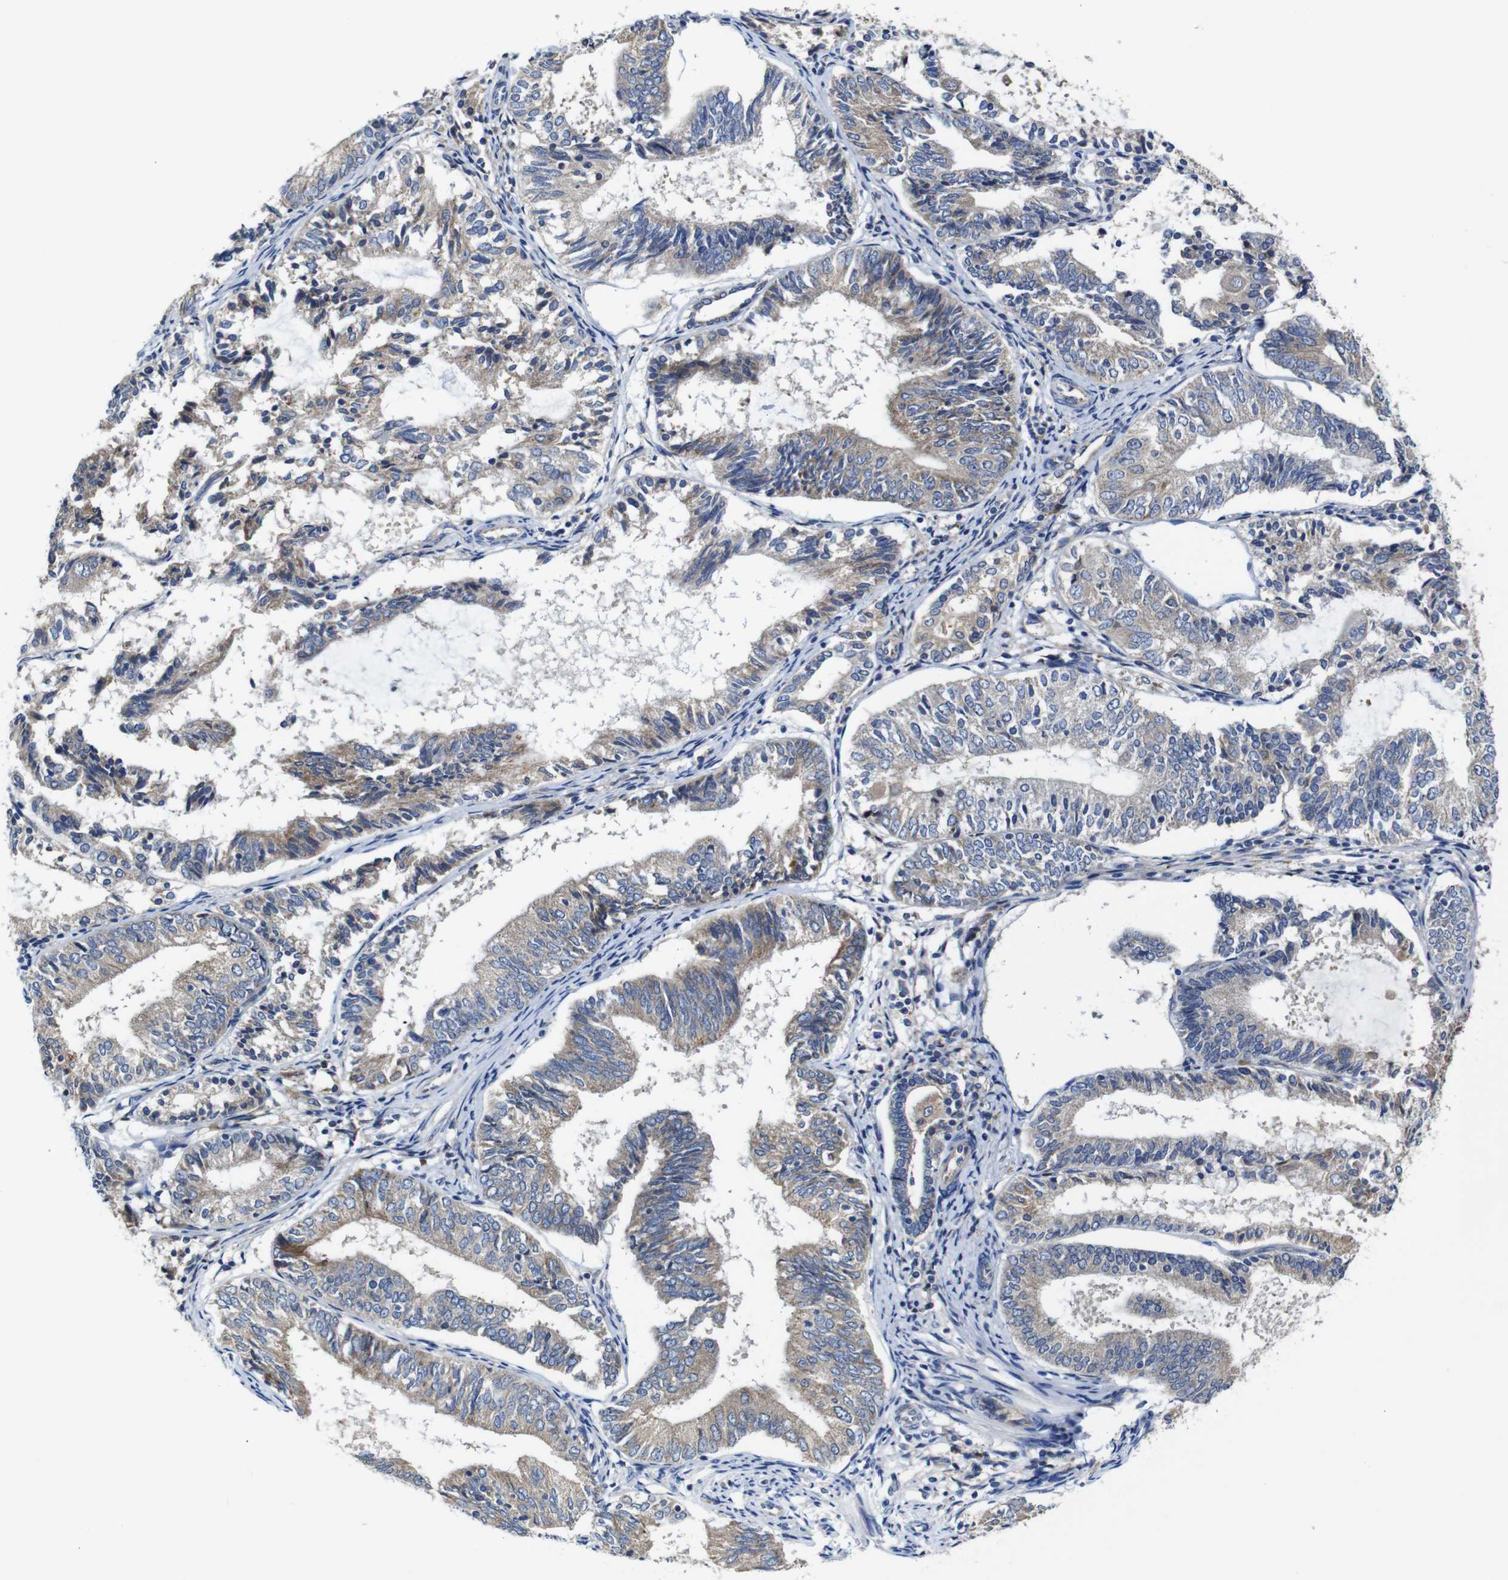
{"staining": {"intensity": "weak", "quantity": ">75%", "location": "cytoplasmic/membranous"}, "tissue": "endometrial cancer", "cell_type": "Tumor cells", "image_type": "cancer", "snomed": [{"axis": "morphology", "description": "Adenocarcinoma, NOS"}, {"axis": "topography", "description": "Endometrium"}], "caption": "Immunohistochemistry (IHC) (DAB (3,3'-diaminobenzidine)) staining of endometrial adenocarcinoma reveals weak cytoplasmic/membranous protein expression in about >75% of tumor cells.", "gene": "CLCC1", "patient": {"sex": "female", "age": 81}}